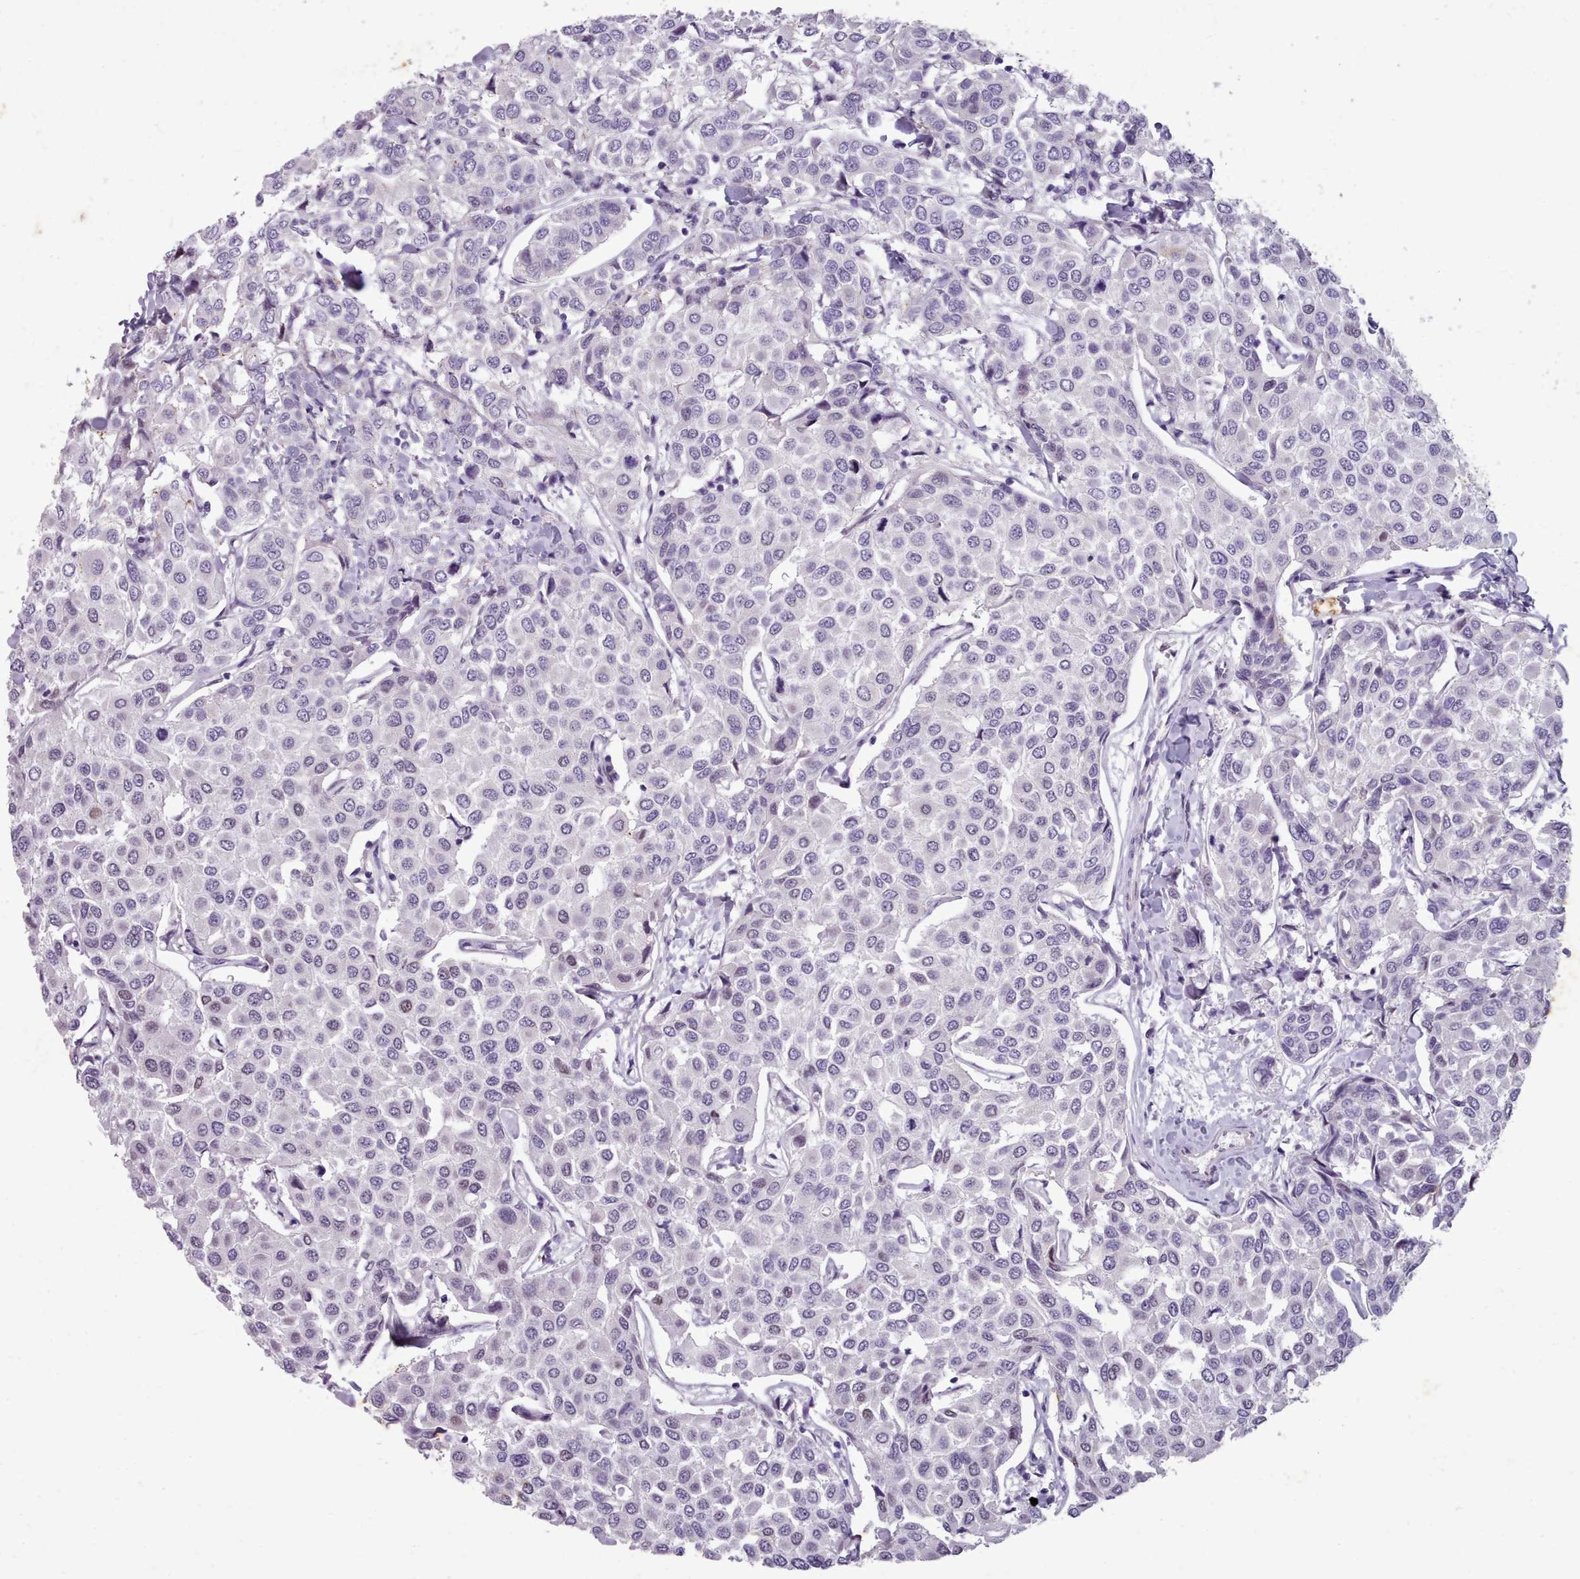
{"staining": {"intensity": "negative", "quantity": "none", "location": "none"}, "tissue": "breast cancer", "cell_type": "Tumor cells", "image_type": "cancer", "snomed": [{"axis": "morphology", "description": "Duct carcinoma"}, {"axis": "topography", "description": "Breast"}], "caption": "Protein analysis of breast cancer displays no significant positivity in tumor cells. The staining is performed using DAB brown chromogen with nuclei counter-stained in using hematoxylin.", "gene": "KCNT2", "patient": {"sex": "female", "age": 55}}